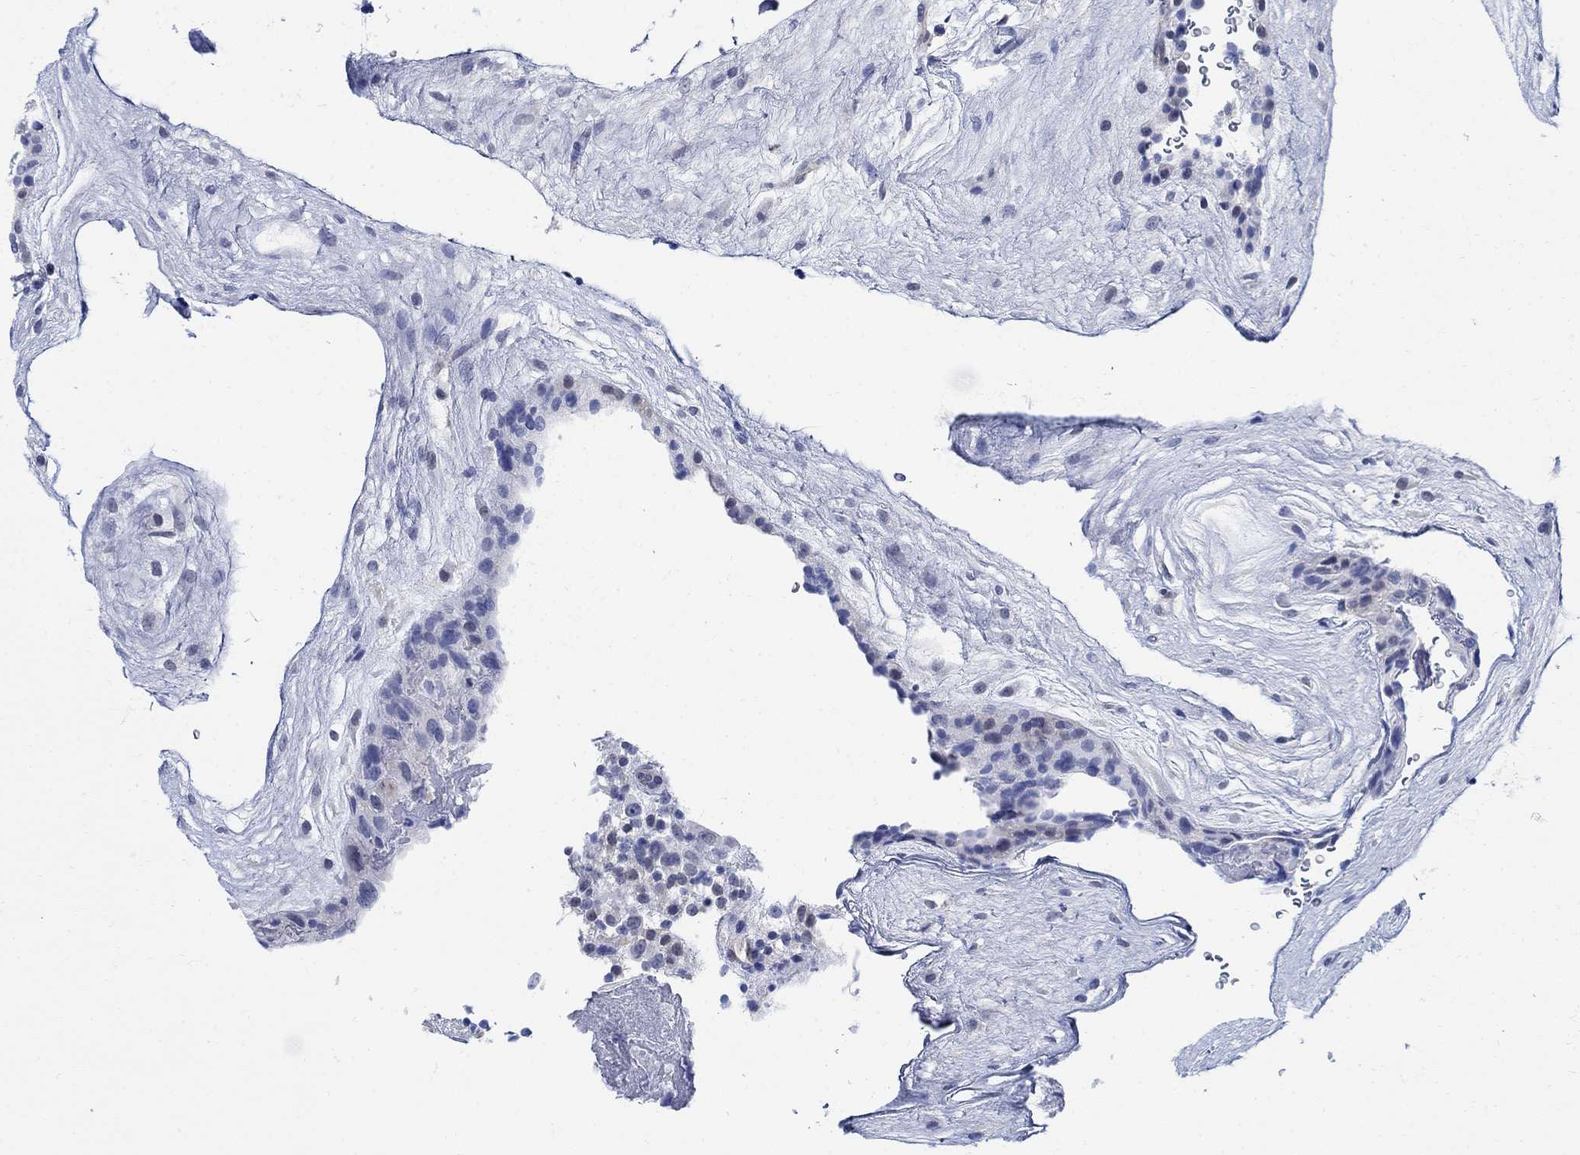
{"staining": {"intensity": "negative", "quantity": "none", "location": "none"}, "tissue": "placenta", "cell_type": "Decidual cells", "image_type": "normal", "snomed": [{"axis": "morphology", "description": "Normal tissue, NOS"}, {"axis": "topography", "description": "Placenta"}], "caption": "Placenta was stained to show a protein in brown. There is no significant expression in decidual cells. (DAB (3,3'-diaminobenzidine) immunohistochemistry (IHC), high magnification).", "gene": "PHF21B", "patient": {"sex": "female", "age": 19}}